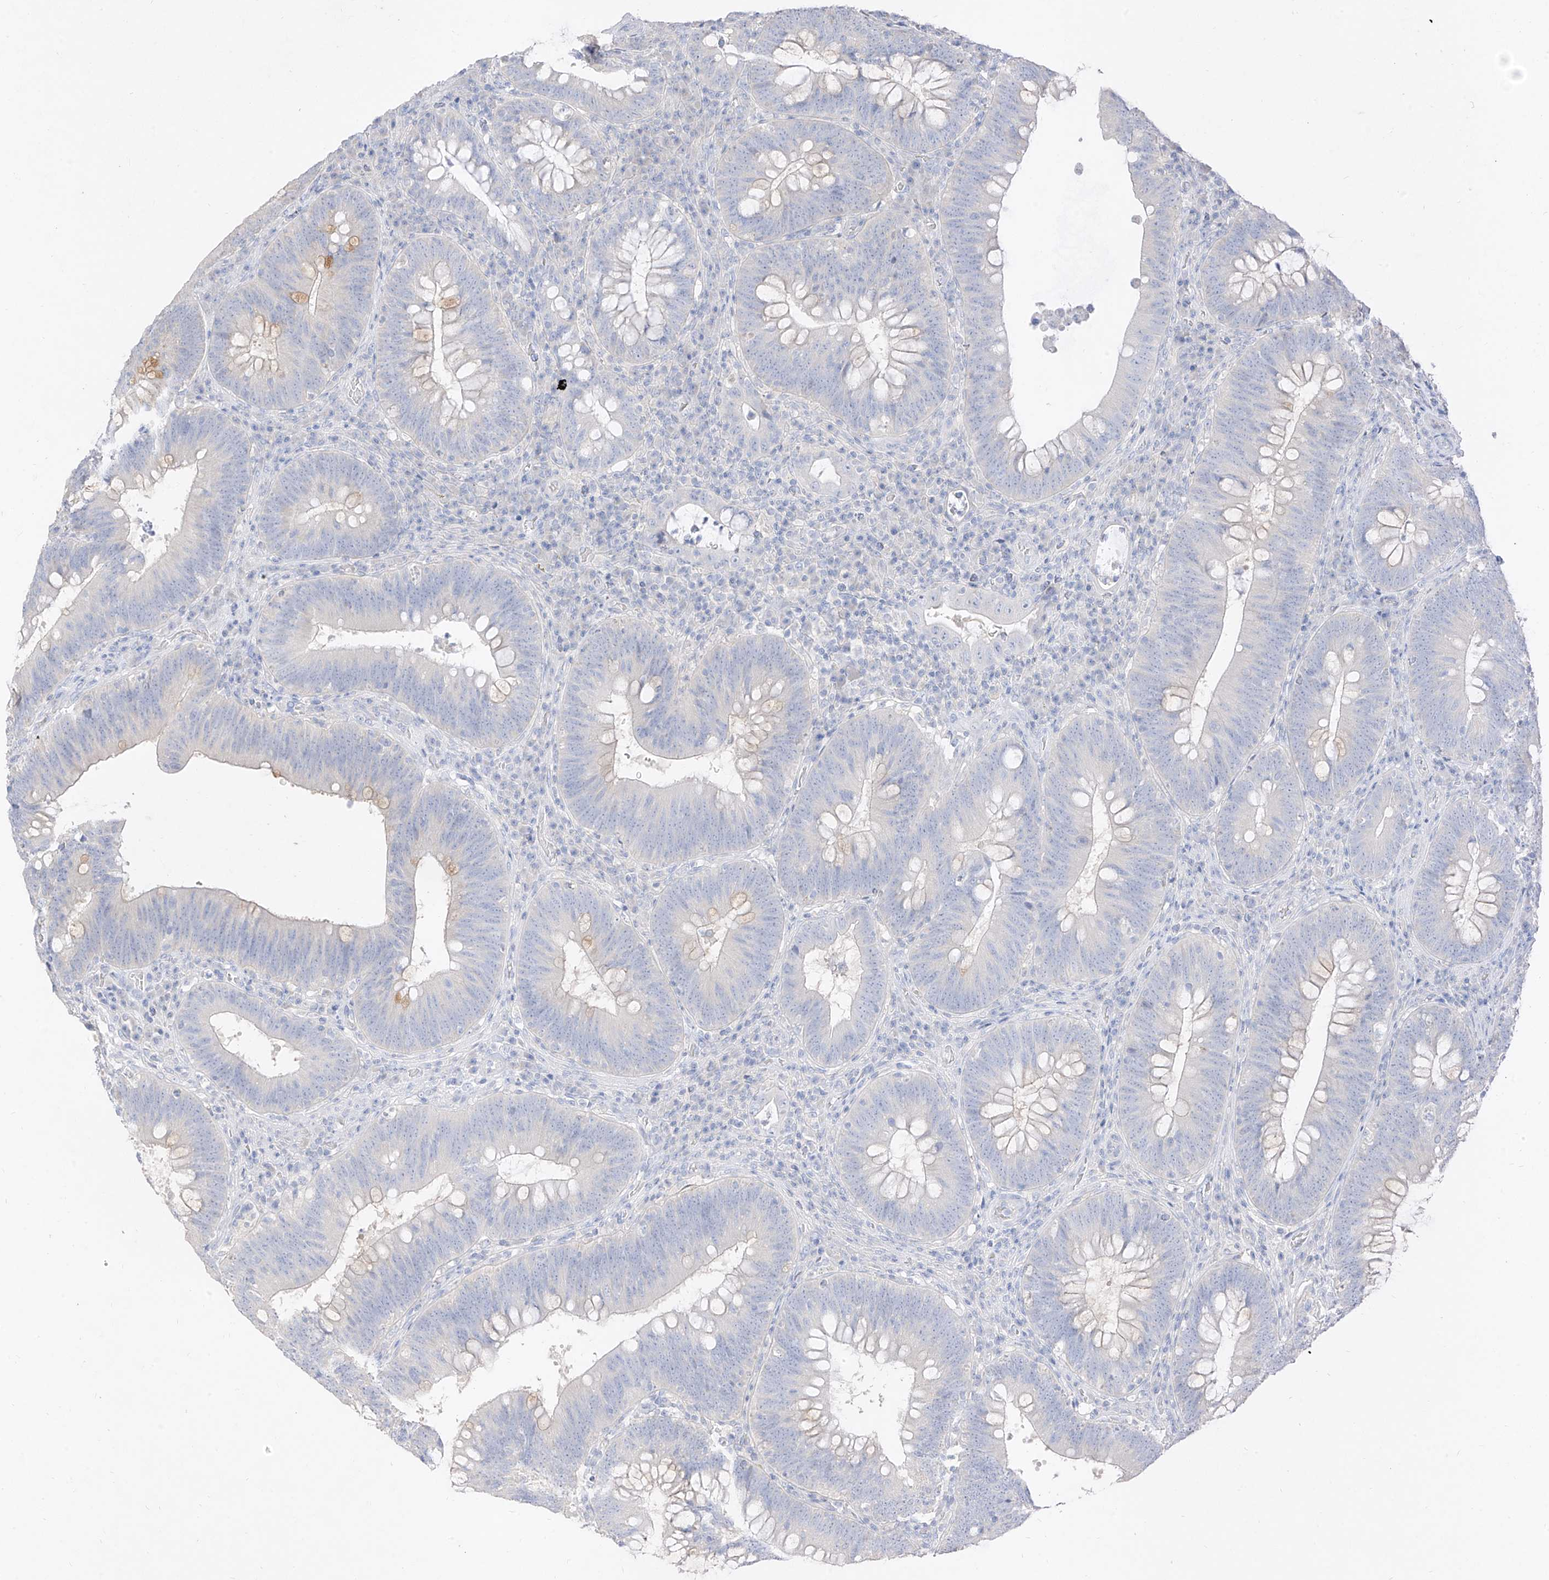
{"staining": {"intensity": "negative", "quantity": "none", "location": "none"}, "tissue": "colorectal cancer", "cell_type": "Tumor cells", "image_type": "cancer", "snomed": [{"axis": "morphology", "description": "Normal tissue, NOS"}, {"axis": "topography", "description": "Colon"}], "caption": "An IHC image of colorectal cancer is shown. There is no staining in tumor cells of colorectal cancer. Brightfield microscopy of immunohistochemistry stained with DAB (brown) and hematoxylin (blue), captured at high magnification.", "gene": "ZZEF1", "patient": {"sex": "female", "age": 82}}